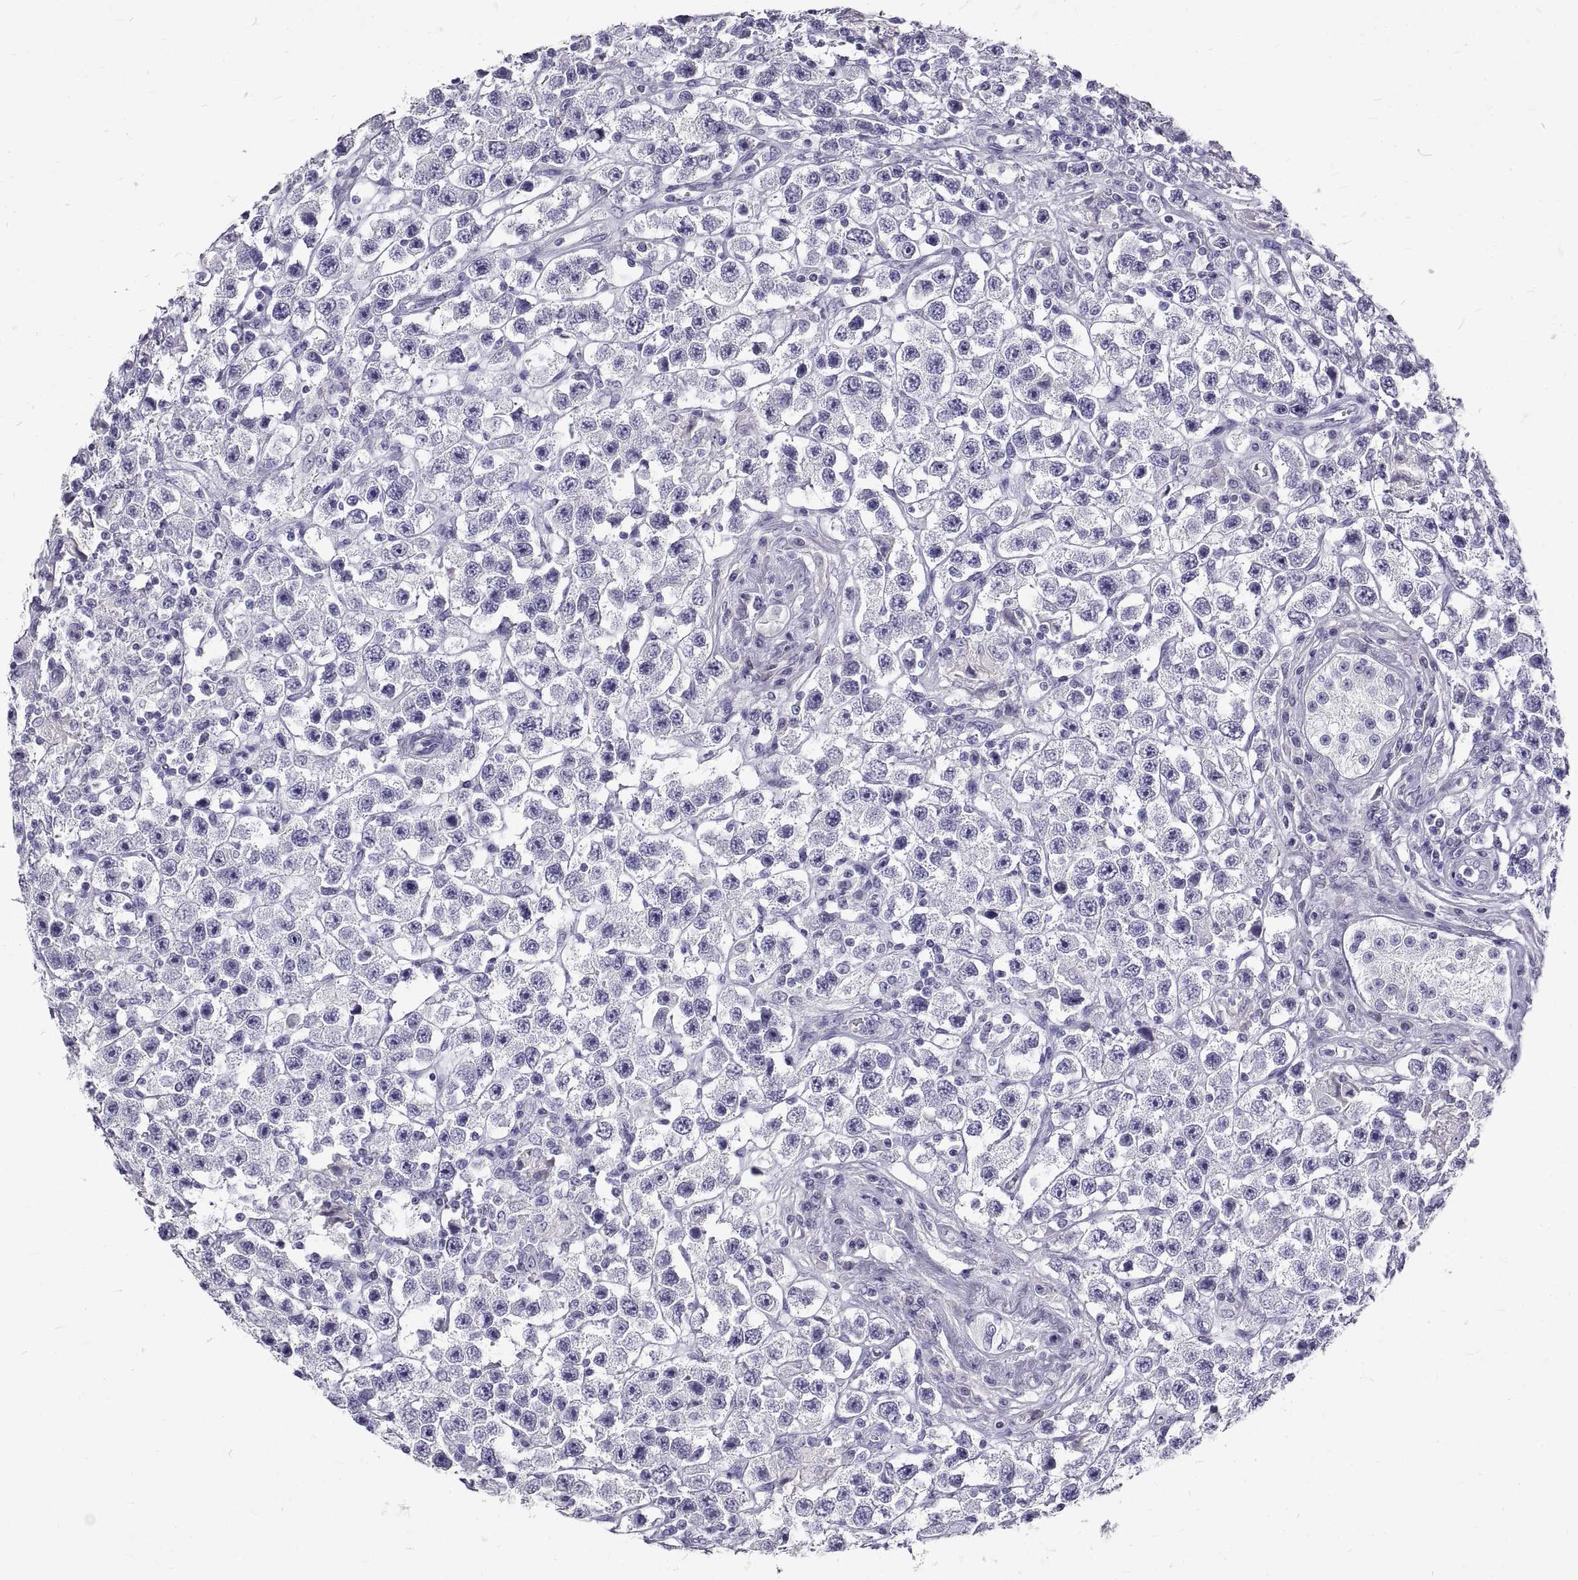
{"staining": {"intensity": "negative", "quantity": "none", "location": "none"}, "tissue": "testis cancer", "cell_type": "Tumor cells", "image_type": "cancer", "snomed": [{"axis": "morphology", "description": "Seminoma, NOS"}, {"axis": "topography", "description": "Testis"}], "caption": "Testis cancer stained for a protein using IHC exhibits no positivity tumor cells.", "gene": "GNG12", "patient": {"sex": "male", "age": 45}}